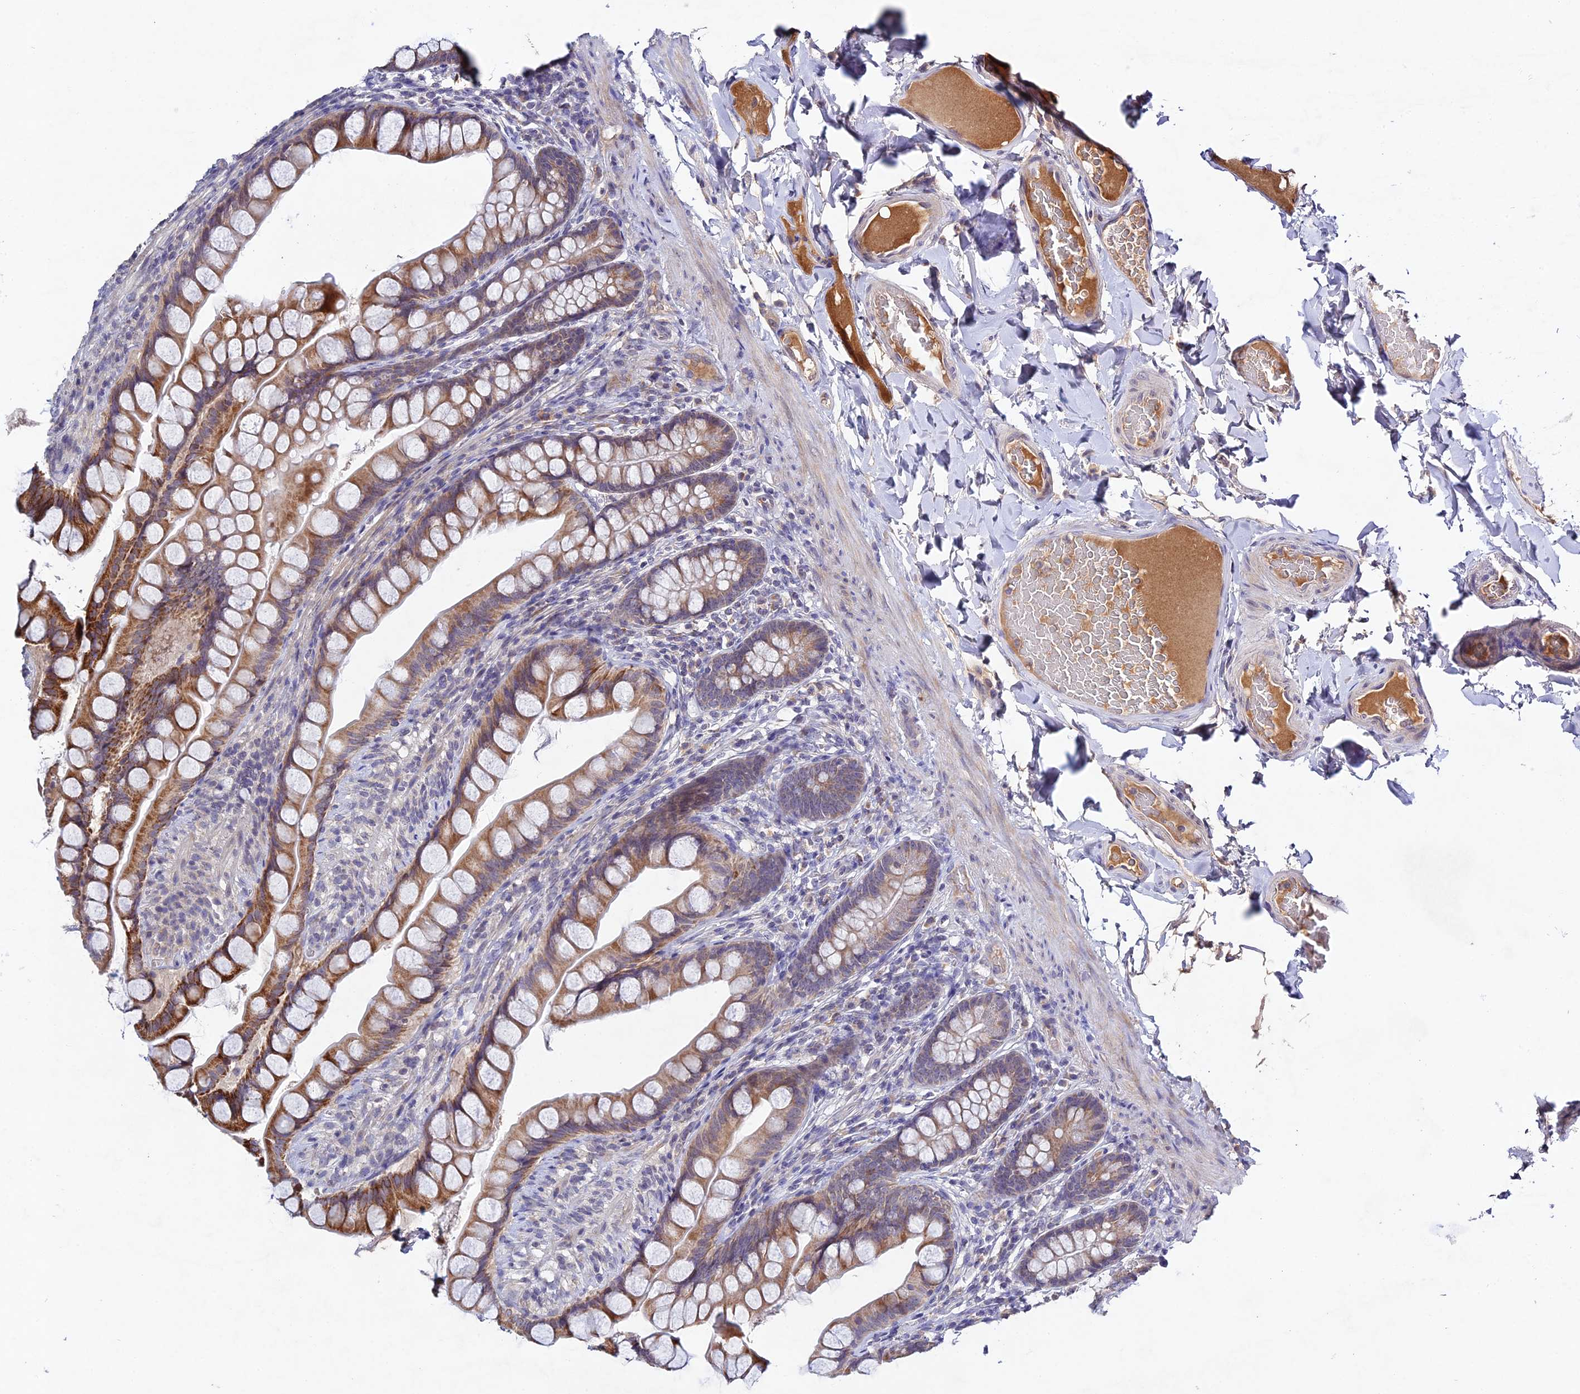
{"staining": {"intensity": "strong", "quantity": ">75%", "location": "cytoplasmic/membranous"}, "tissue": "small intestine", "cell_type": "Glandular cells", "image_type": "normal", "snomed": [{"axis": "morphology", "description": "Normal tissue, NOS"}, {"axis": "topography", "description": "Small intestine"}], "caption": "Approximately >75% of glandular cells in benign small intestine reveal strong cytoplasmic/membranous protein staining as visualized by brown immunohistochemical staining.", "gene": "CHST5", "patient": {"sex": "male", "age": 70}}